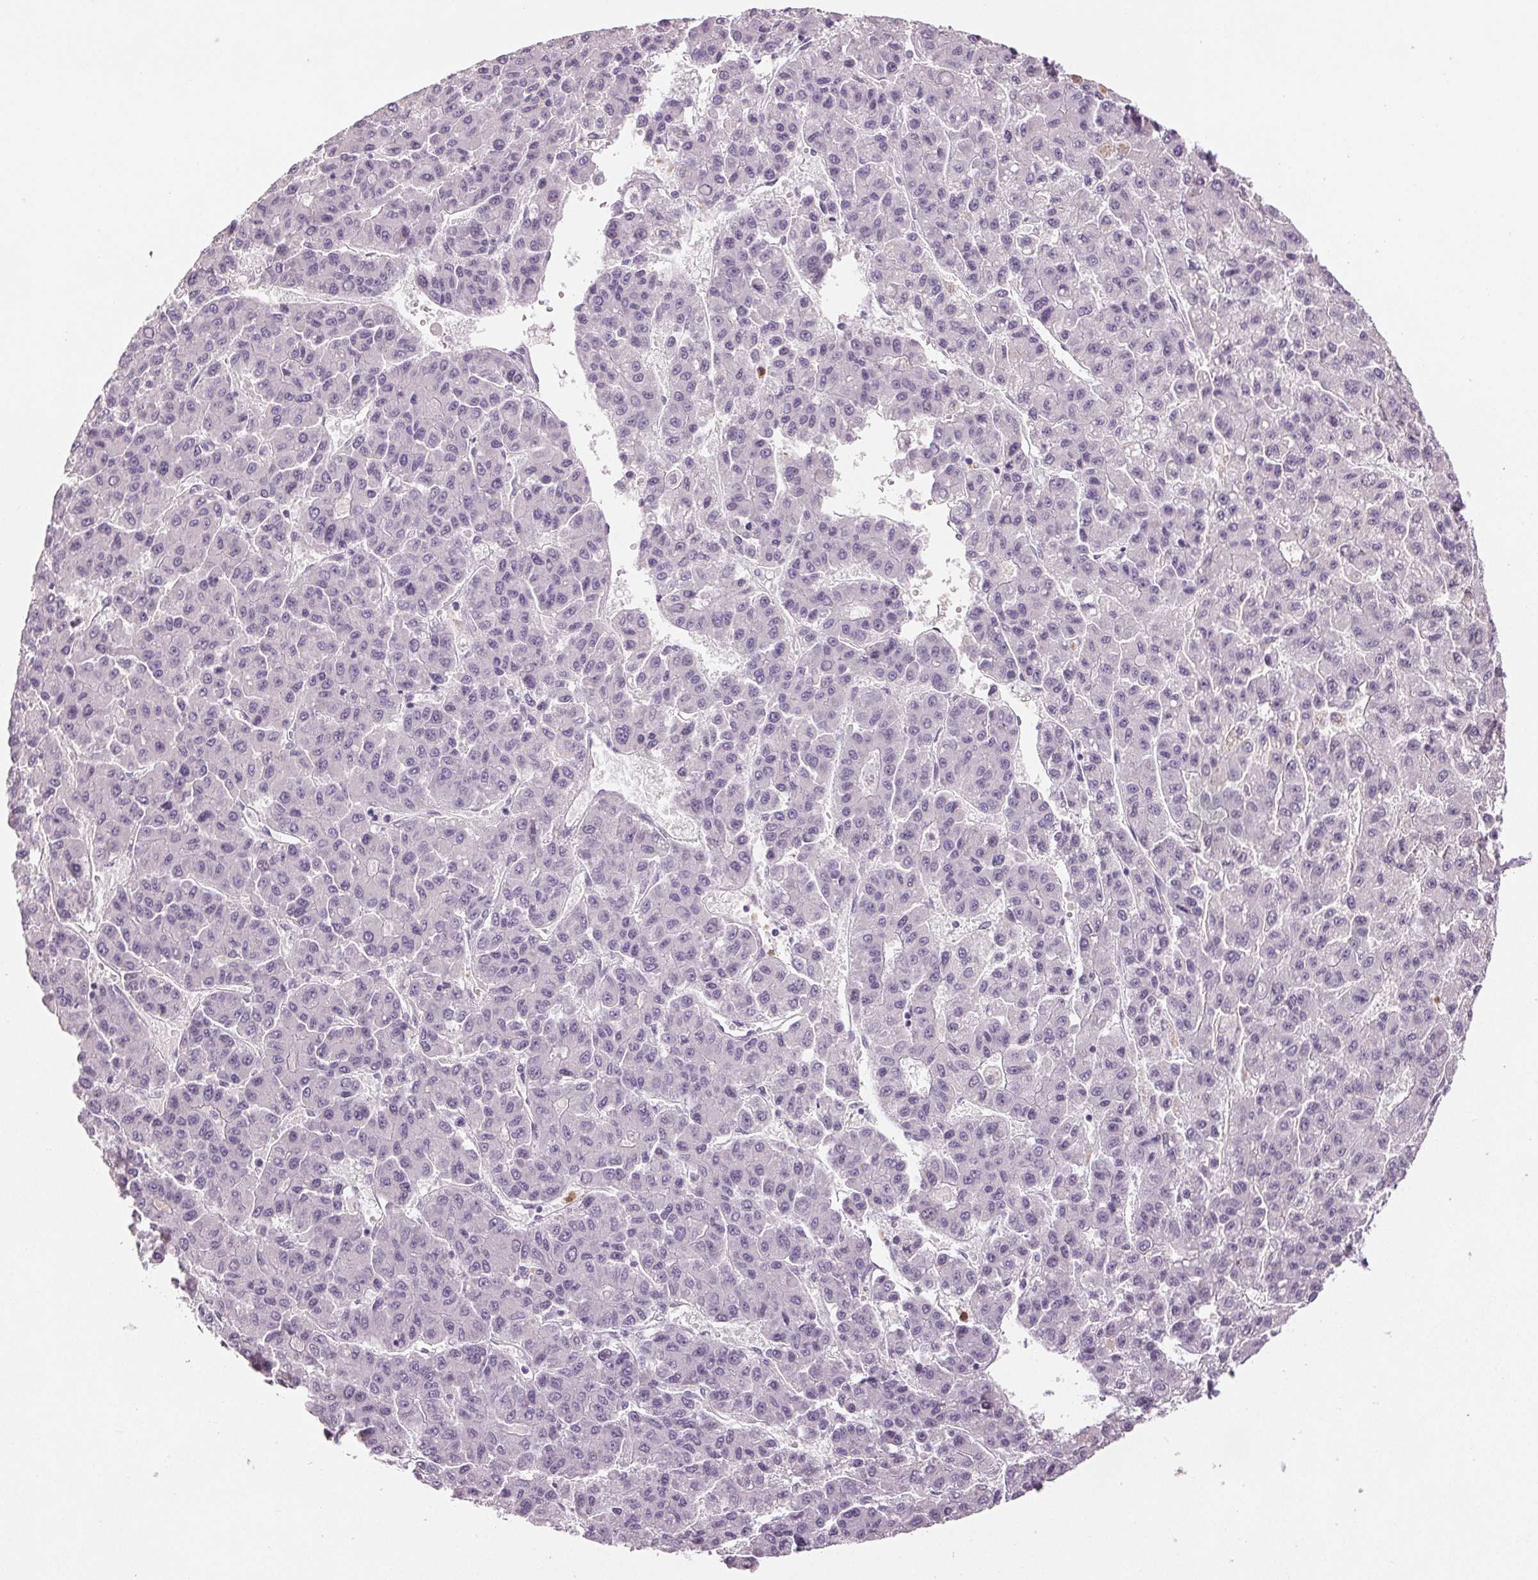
{"staining": {"intensity": "negative", "quantity": "none", "location": "none"}, "tissue": "liver cancer", "cell_type": "Tumor cells", "image_type": "cancer", "snomed": [{"axis": "morphology", "description": "Carcinoma, Hepatocellular, NOS"}, {"axis": "topography", "description": "Liver"}], "caption": "Liver cancer stained for a protein using immunohistochemistry (IHC) demonstrates no positivity tumor cells.", "gene": "LTF", "patient": {"sex": "male", "age": 70}}